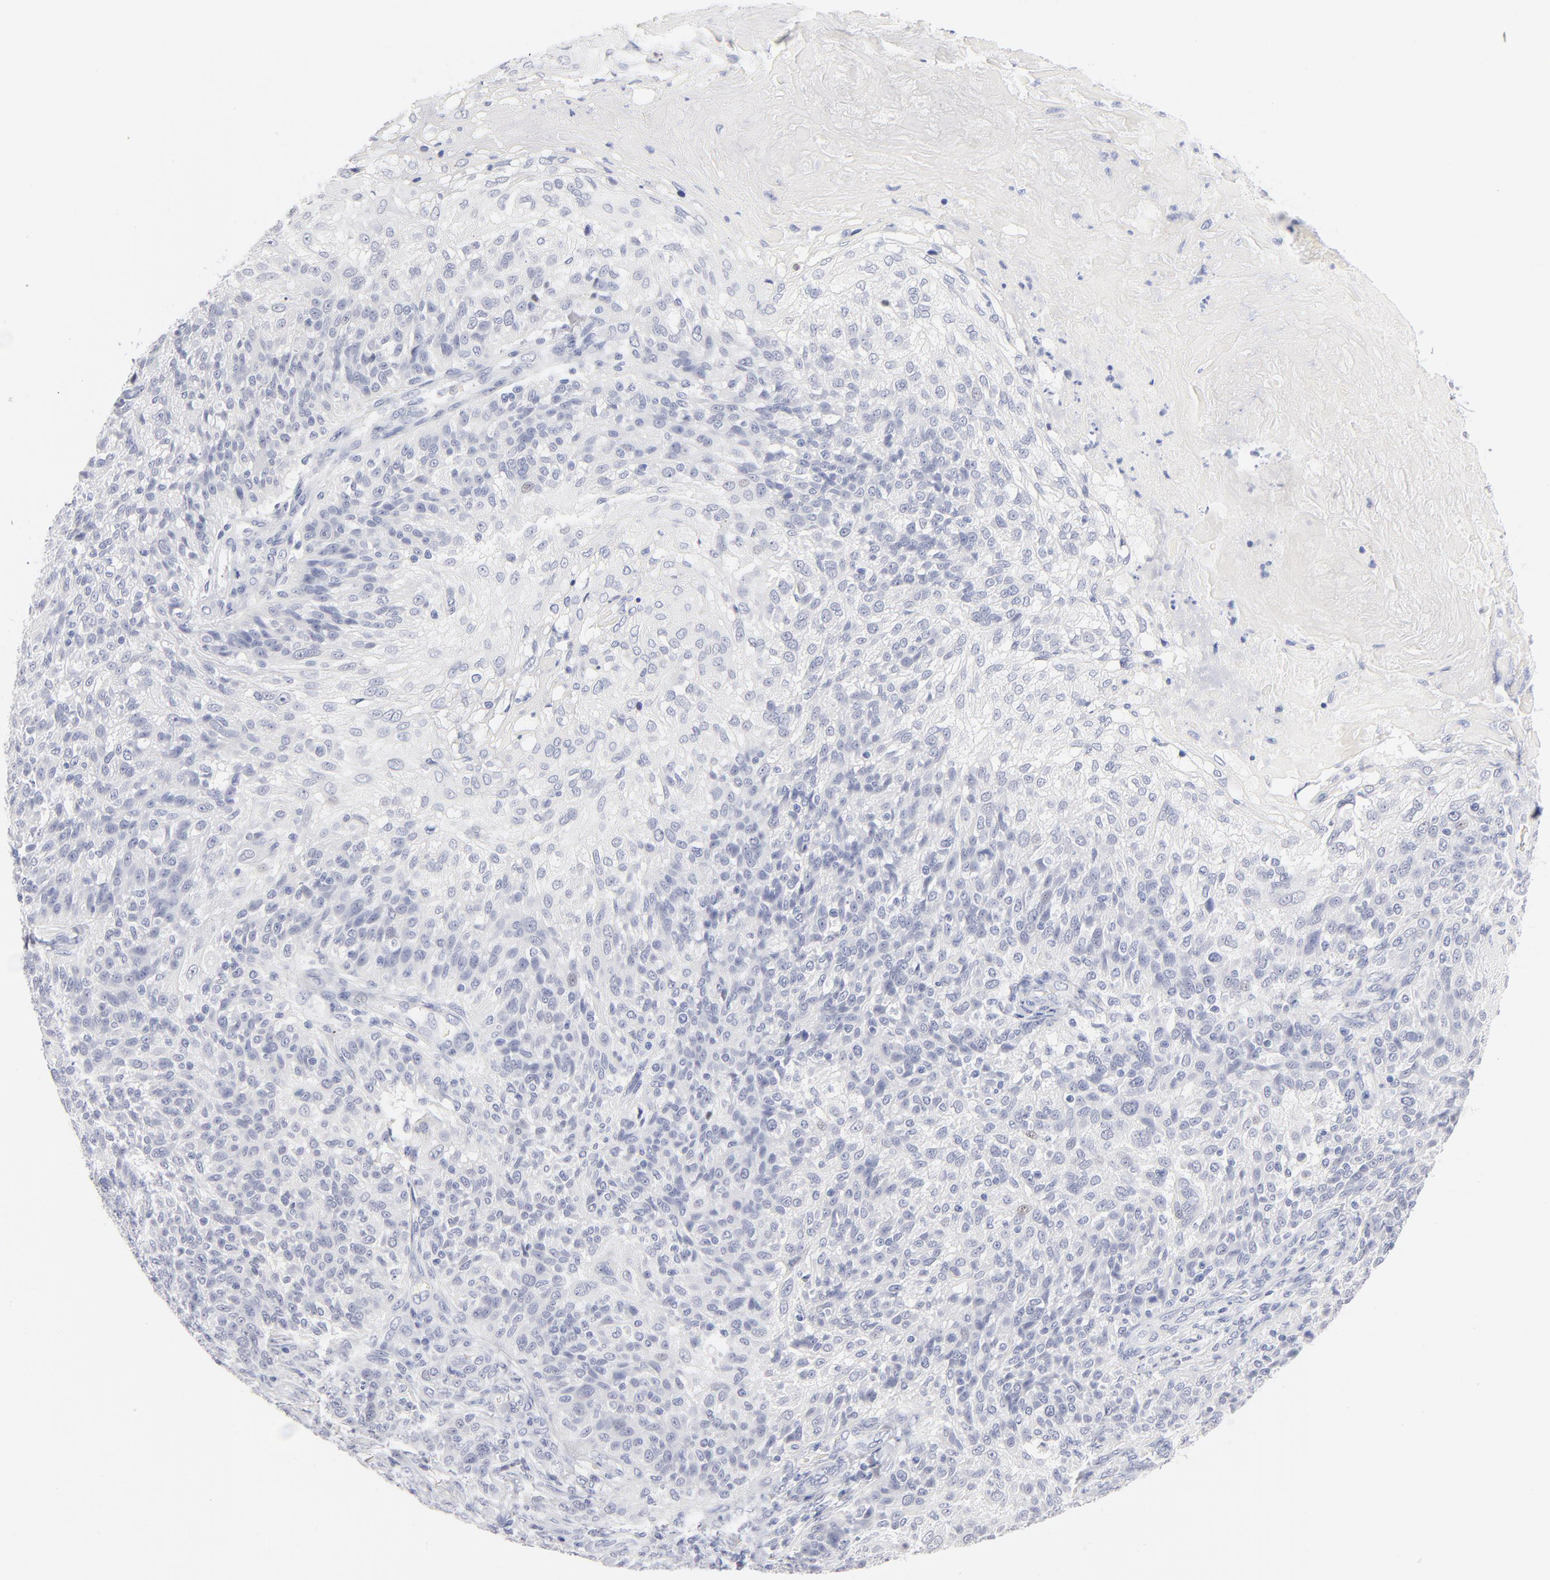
{"staining": {"intensity": "negative", "quantity": "none", "location": "none"}, "tissue": "skin cancer", "cell_type": "Tumor cells", "image_type": "cancer", "snomed": [{"axis": "morphology", "description": "Normal tissue, NOS"}, {"axis": "morphology", "description": "Squamous cell carcinoma, NOS"}, {"axis": "topography", "description": "Skin"}], "caption": "Tumor cells are negative for protein expression in human skin cancer.", "gene": "KHNYN", "patient": {"sex": "female", "age": 83}}